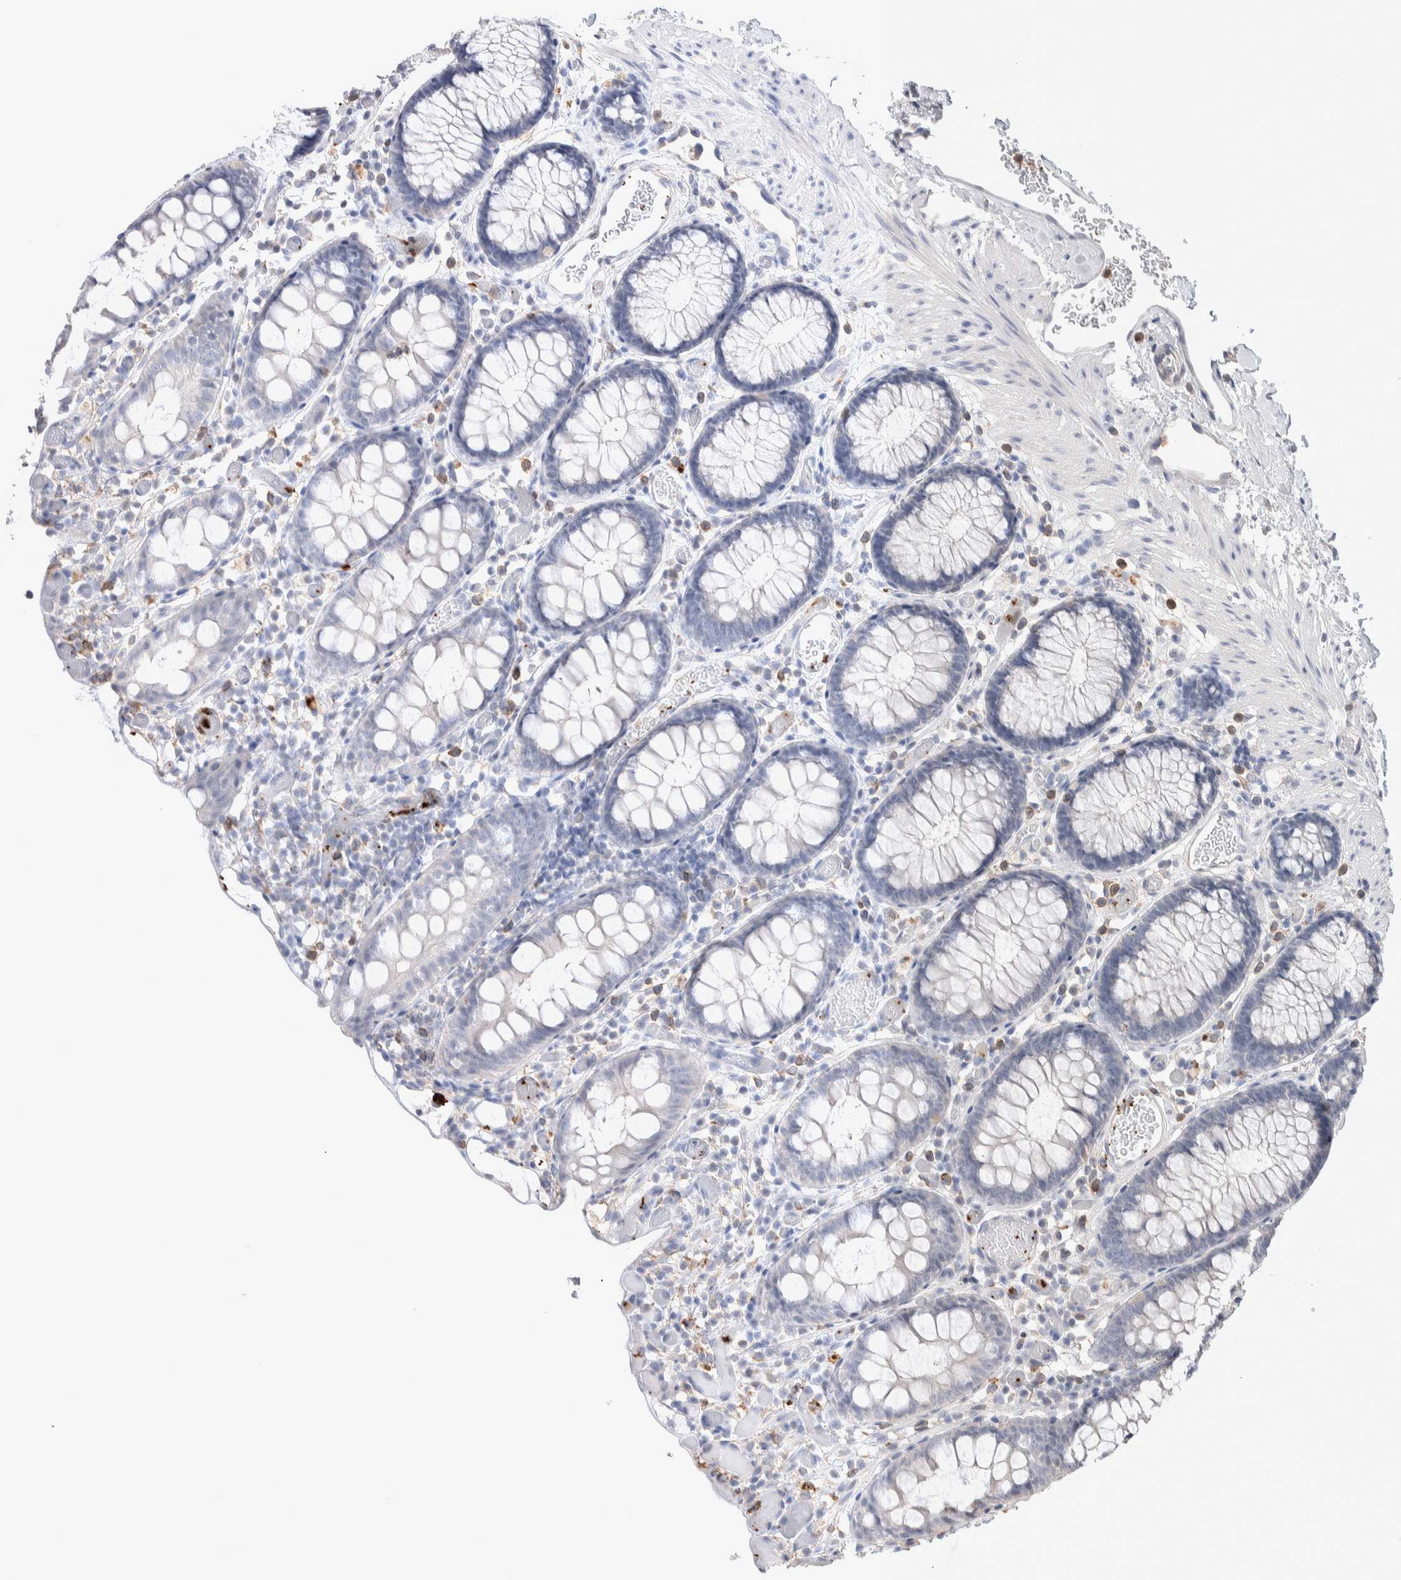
{"staining": {"intensity": "negative", "quantity": "none", "location": "none"}, "tissue": "colon", "cell_type": "Endothelial cells", "image_type": "normal", "snomed": [{"axis": "morphology", "description": "Normal tissue, NOS"}, {"axis": "topography", "description": "Colon"}], "caption": "Endothelial cells are negative for brown protein staining in unremarkable colon. The staining was performed using DAB to visualize the protein expression in brown, while the nuclei were stained in blue with hematoxylin (Magnification: 20x).", "gene": "FFAR2", "patient": {"sex": "male", "age": 14}}